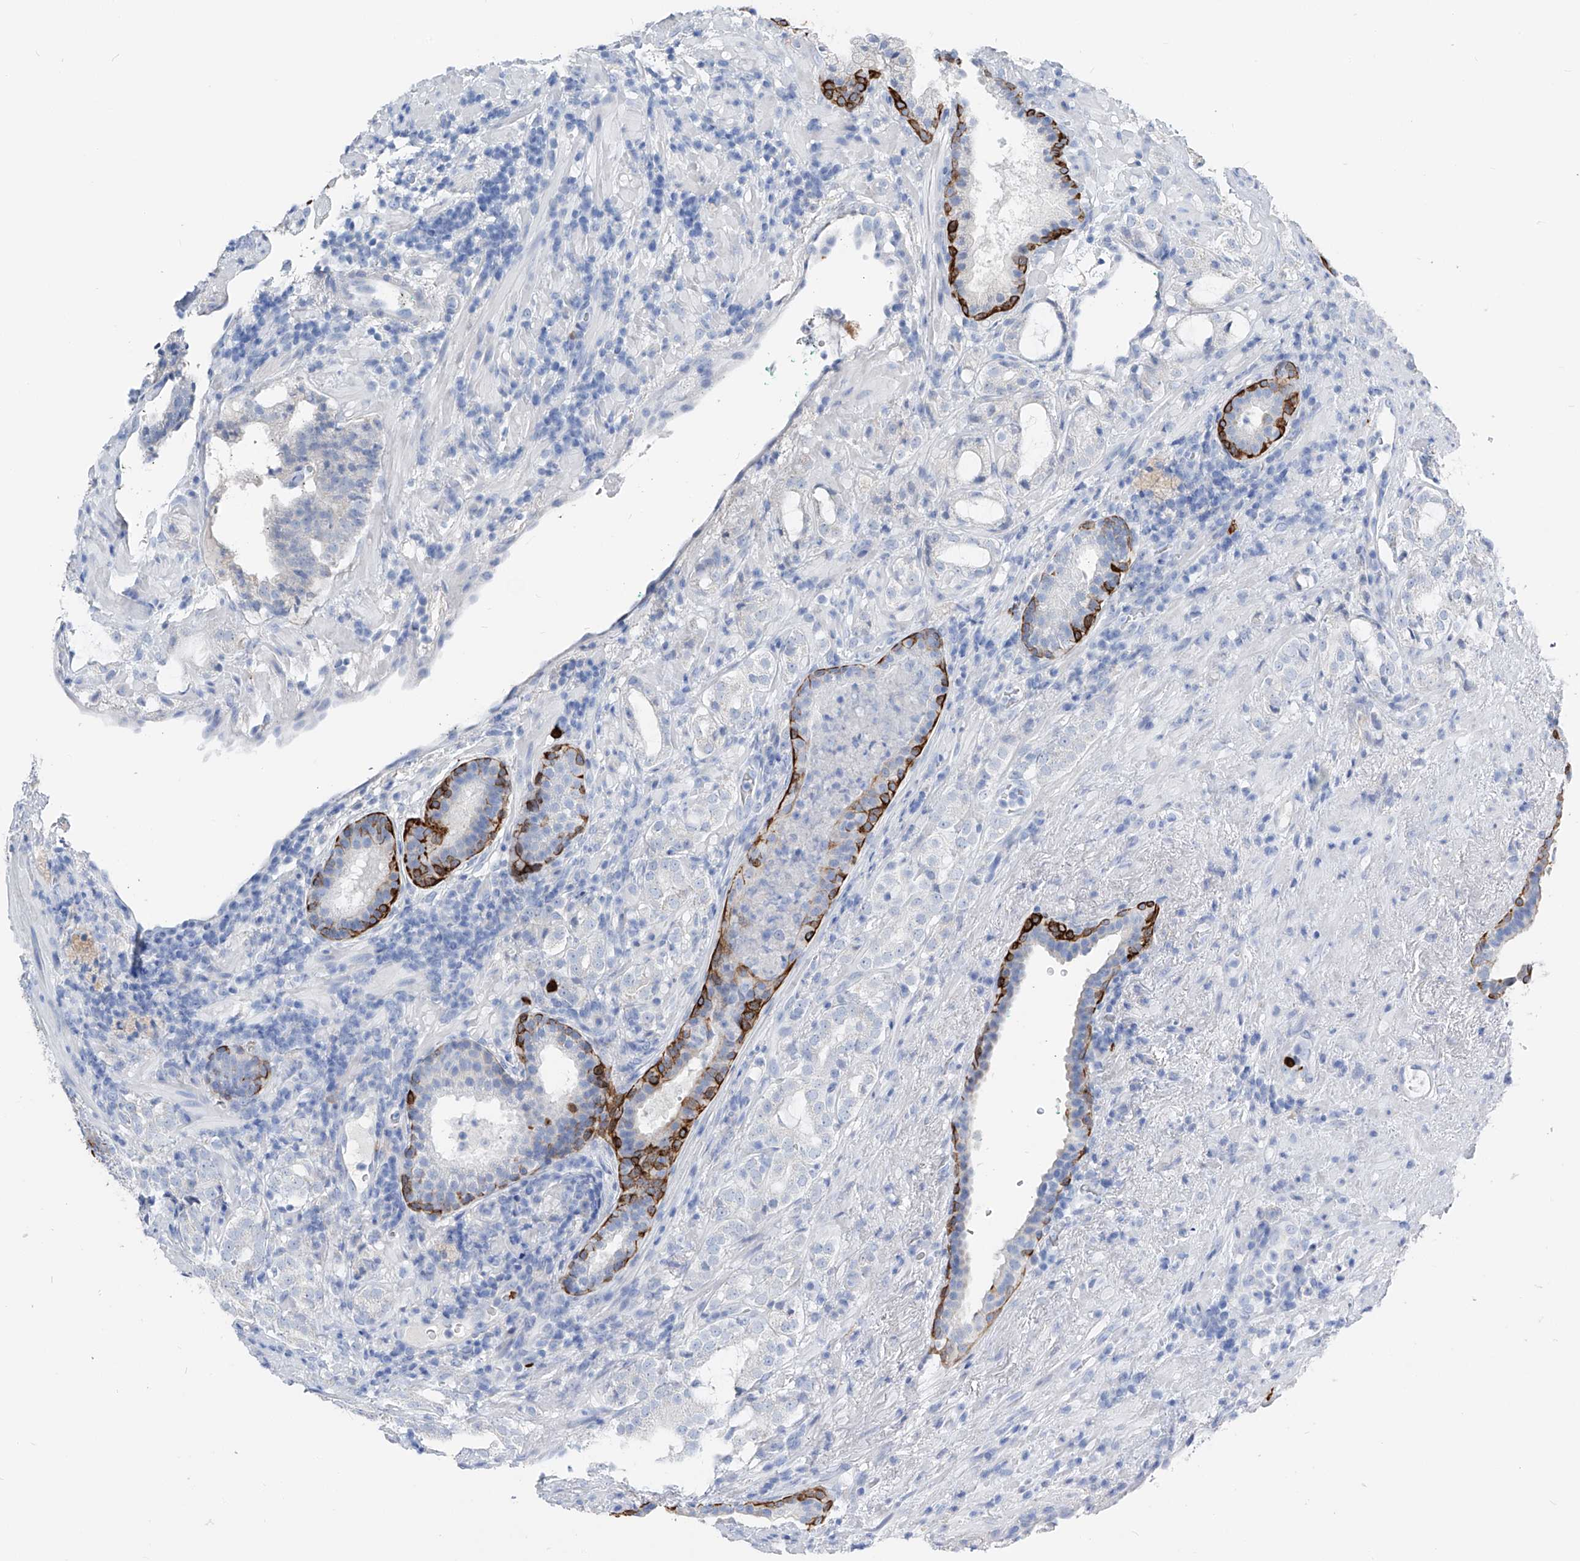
{"staining": {"intensity": "negative", "quantity": "none", "location": "none"}, "tissue": "prostate cancer", "cell_type": "Tumor cells", "image_type": "cancer", "snomed": [{"axis": "morphology", "description": "Adenocarcinoma, High grade"}, {"axis": "topography", "description": "Prostate"}], "caption": "This is an IHC histopathology image of high-grade adenocarcinoma (prostate). There is no staining in tumor cells.", "gene": "FRS3", "patient": {"sex": "male", "age": 64}}